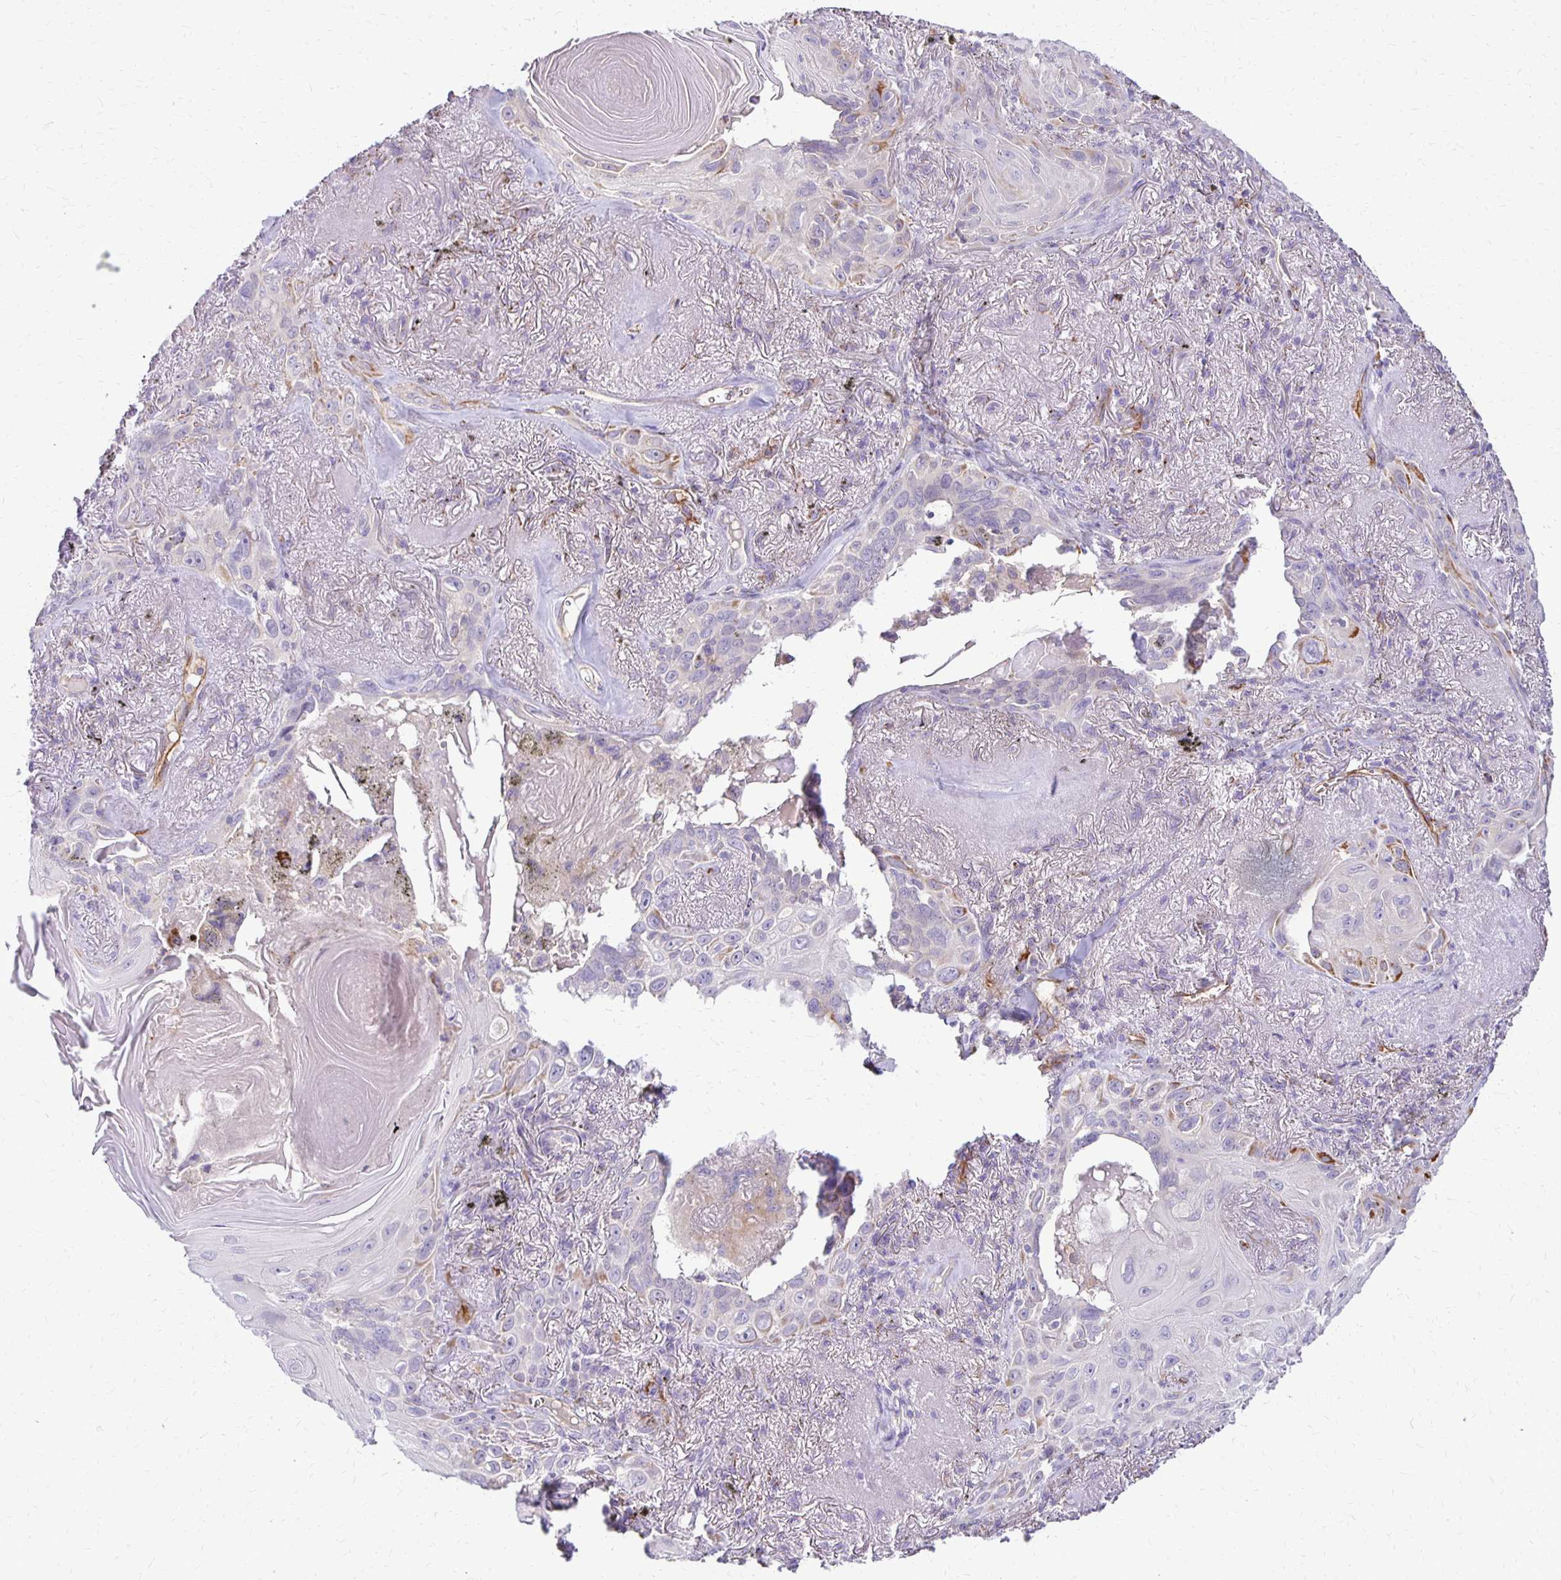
{"staining": {"intensity": "negative", "quantity": "none", "location": "none"}, "tissue": "lung cancer", "cell_type": "Tumor cells", "image_type": "cancer", "snomed": [{"axis": "morphology", "description": "Squamous cell carcinoma, NOS"}, {"axis": "topography", "description": "Lung"}], "caption": "A high-resolution photomicrograph shows immunohistochemistry (IHC) staining of lung cancer, which reveals no significant positivity in tumor cells.", "gene": "TTYH1", "patient": {"sex": "male", "age": 79}}